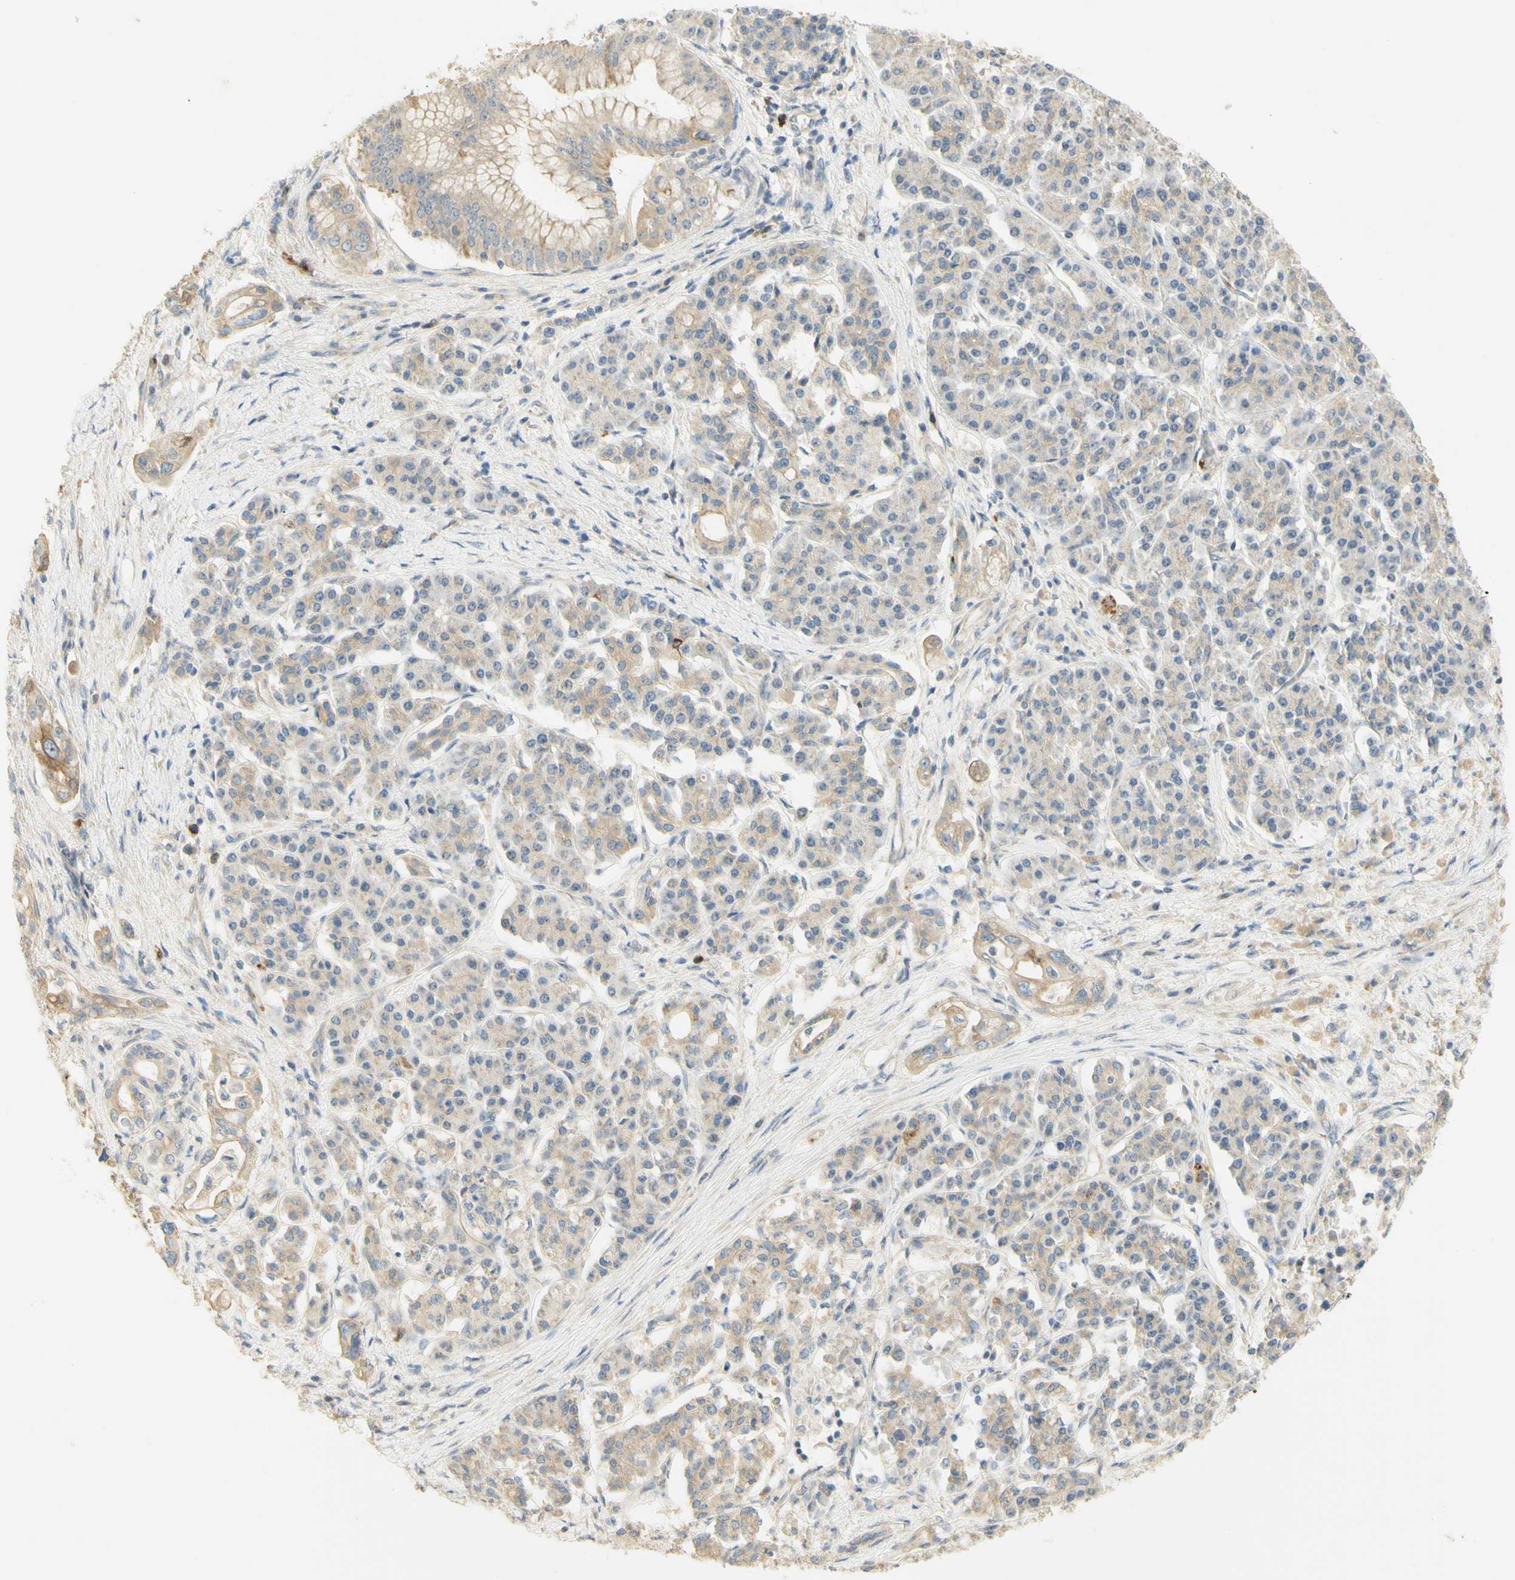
{"staining": {"intensity": "moderate", "quantity": ">75%", "location": "cytoplasmic/membranous"}, "tissue": "pancreatic cancer", "cell_type": "Tumor cells", "image_type": "cancer", "snomed": [{"axis": "morphology", "description": "Normal tissue, NOS"}, {"axis": "topography", "description": "Pancreas"}], "caption": "Pancreatic cancer tissue shows moderate cytoplasmic/membranous expression in approximately >75% of tumor cells (DAB (3,3'-diaminobenzidine) = brown stain, brightfield microscopy at high magnification).", "gene": "KIF11", "patient": {"sex": "male", "age": 42}}